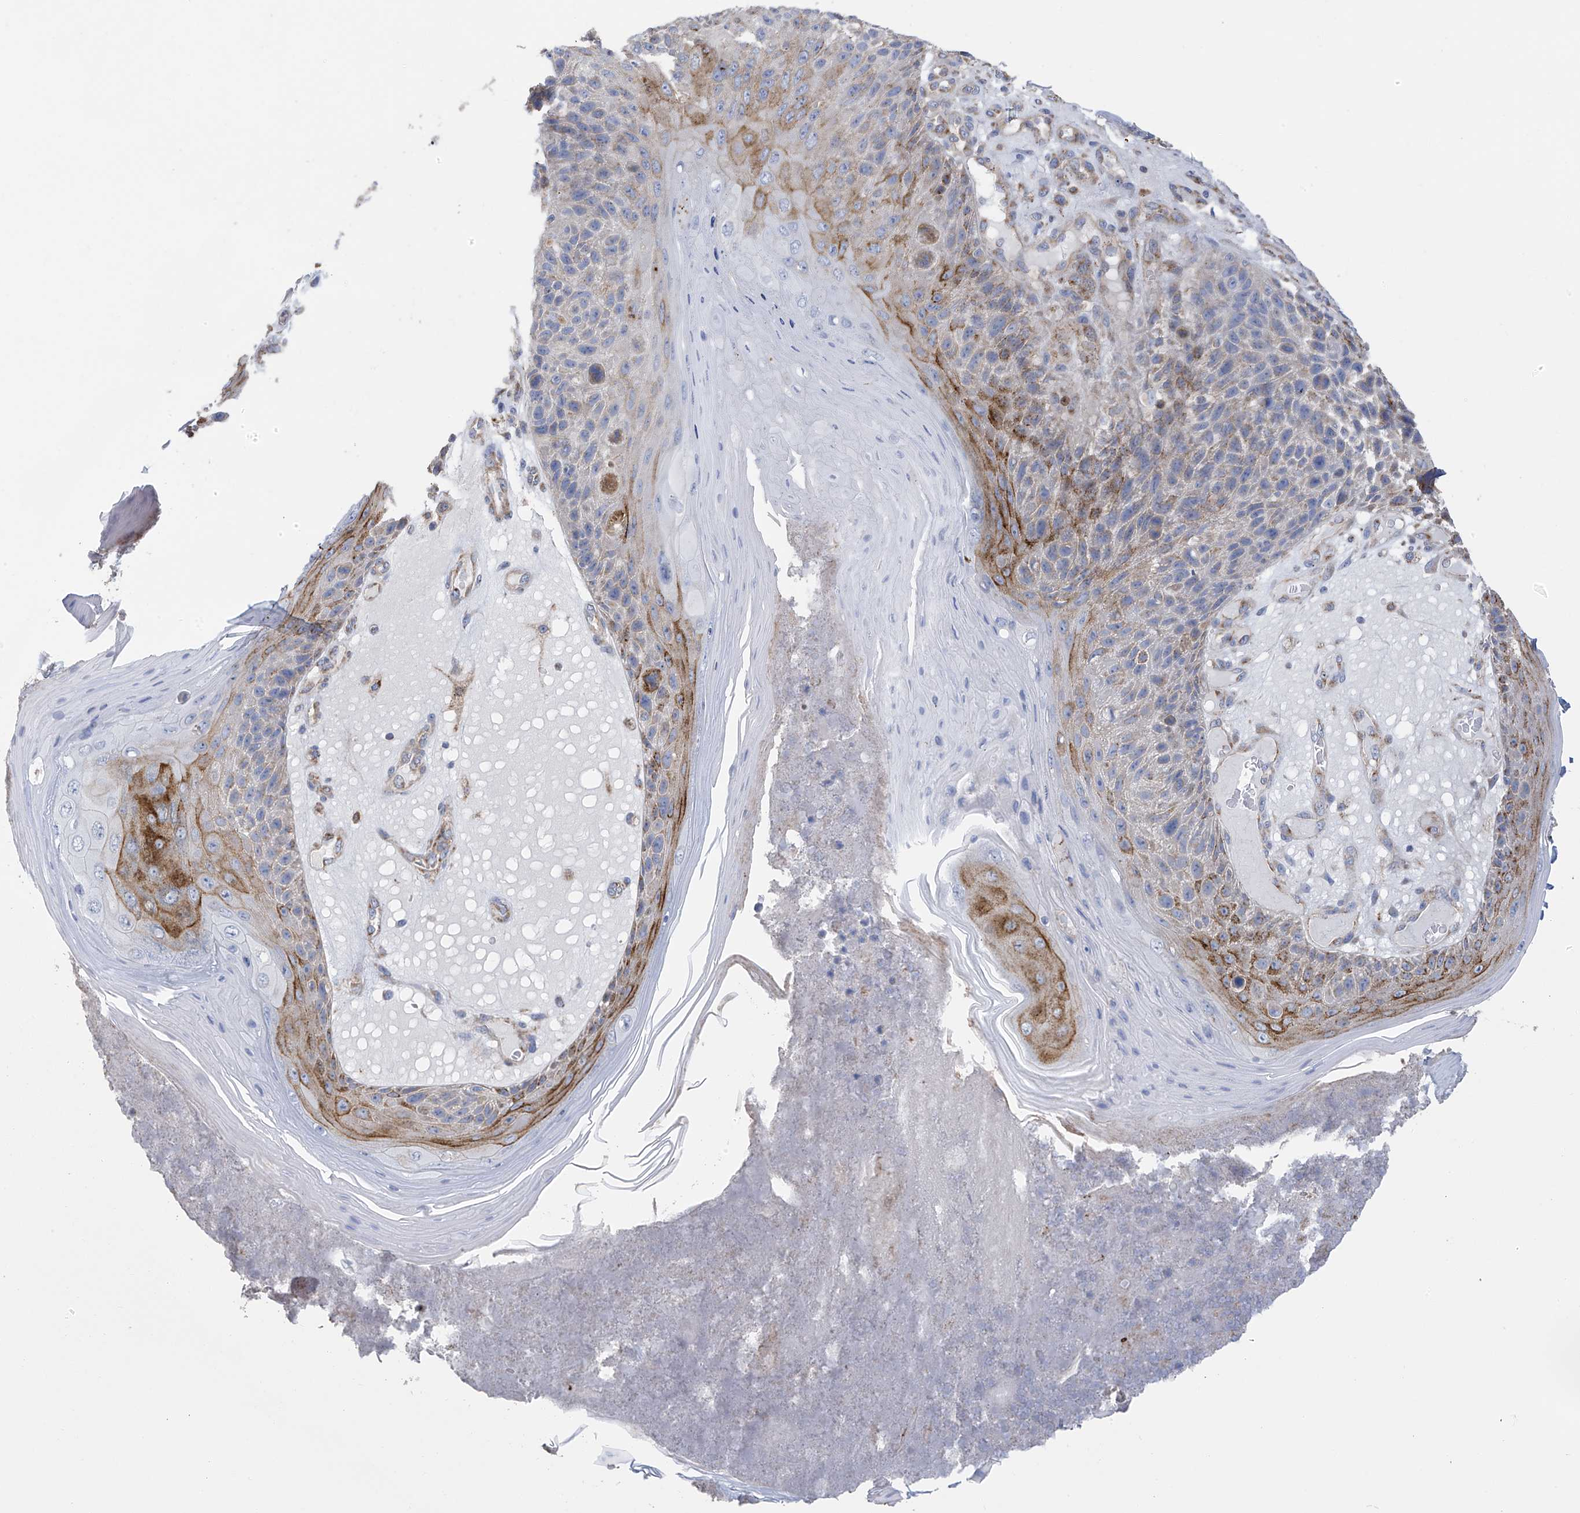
{"staining": {"intensity": "moderate", "quantity": "25%-75%", "location": "cytoplasmic/membranous"}, "tissue": "skin cancer", "cell_type": "Tumor cells", "image_type": "cancer", "snomed": [{"axis": "morphology", "description": "Squamous cell carcinoma, NOS"}, {"axis": "topography", "description": "Skin"}], "caption": "Protein staining shows moderate cytoplasmic/membranous staining in about 25%-75% of tumor cells in skin squamous cell carcinoma. The staining is performed using DAB brown chromogen to label protein expression. The nuclei are counter-stained blue using hematoxylin.", "gene": "ITM2B", "patient": {"sex": "female", "age": 88}}